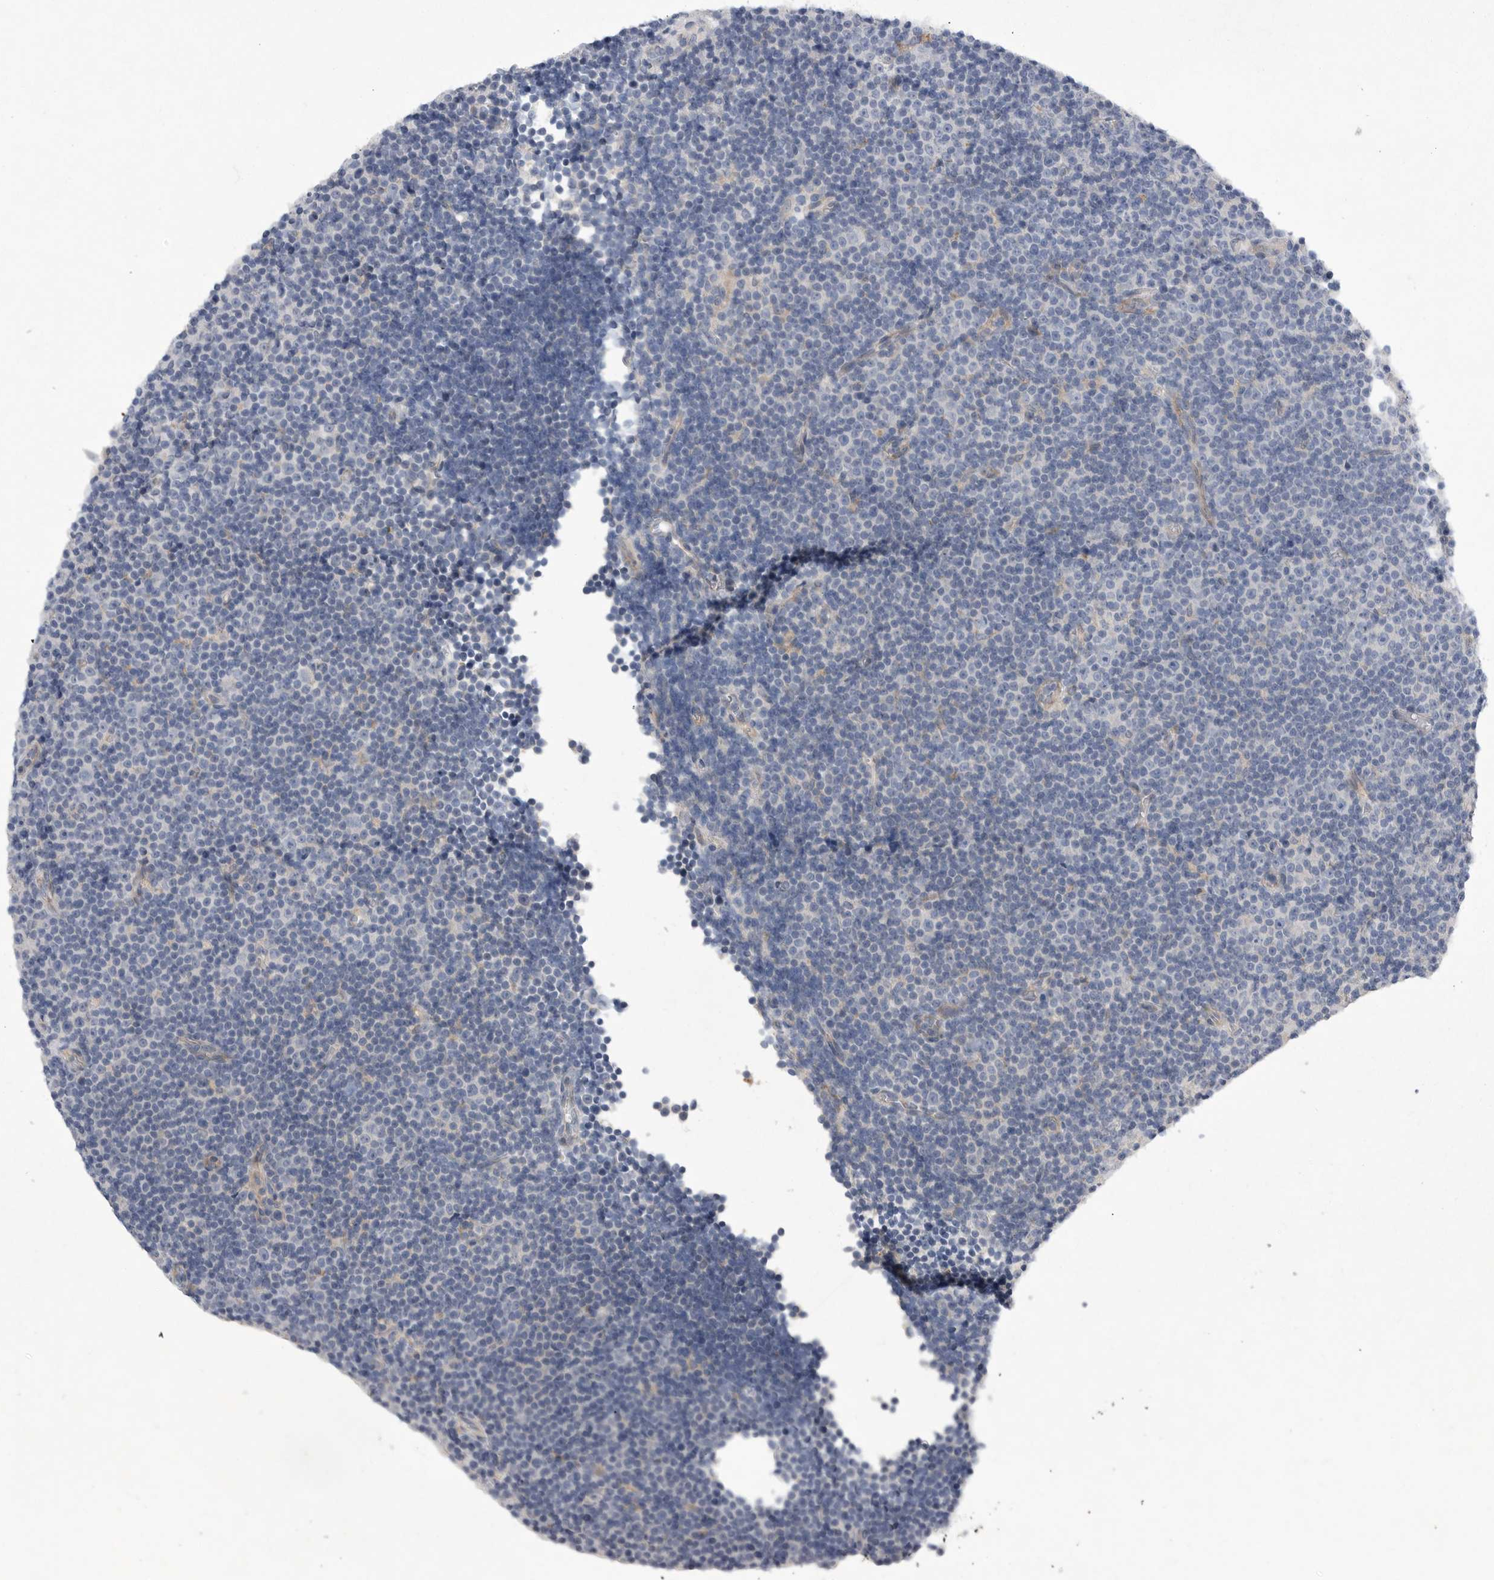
{"staining": {"intensity": "negative", "quantity": "none", "location": "none"}, "tissue": "lymphoma", "cell_type": "Tumor cells", "image_type": "cancer", "snomed": [{"axis": "morphology", "description": "Malignant lymphoma, non-Hodgkin's type, Low grade"}, {"axis": "topography", "description": "Lymph node"}], "caption": "High magnification brightfield microscopy of lymphoma stained with DAB (brown) and counterstained with hematoxylin (blue): tumor cells show no significant staining.", "gene": "EDEM3", "patient": {"sex": "female", "age": 67}}